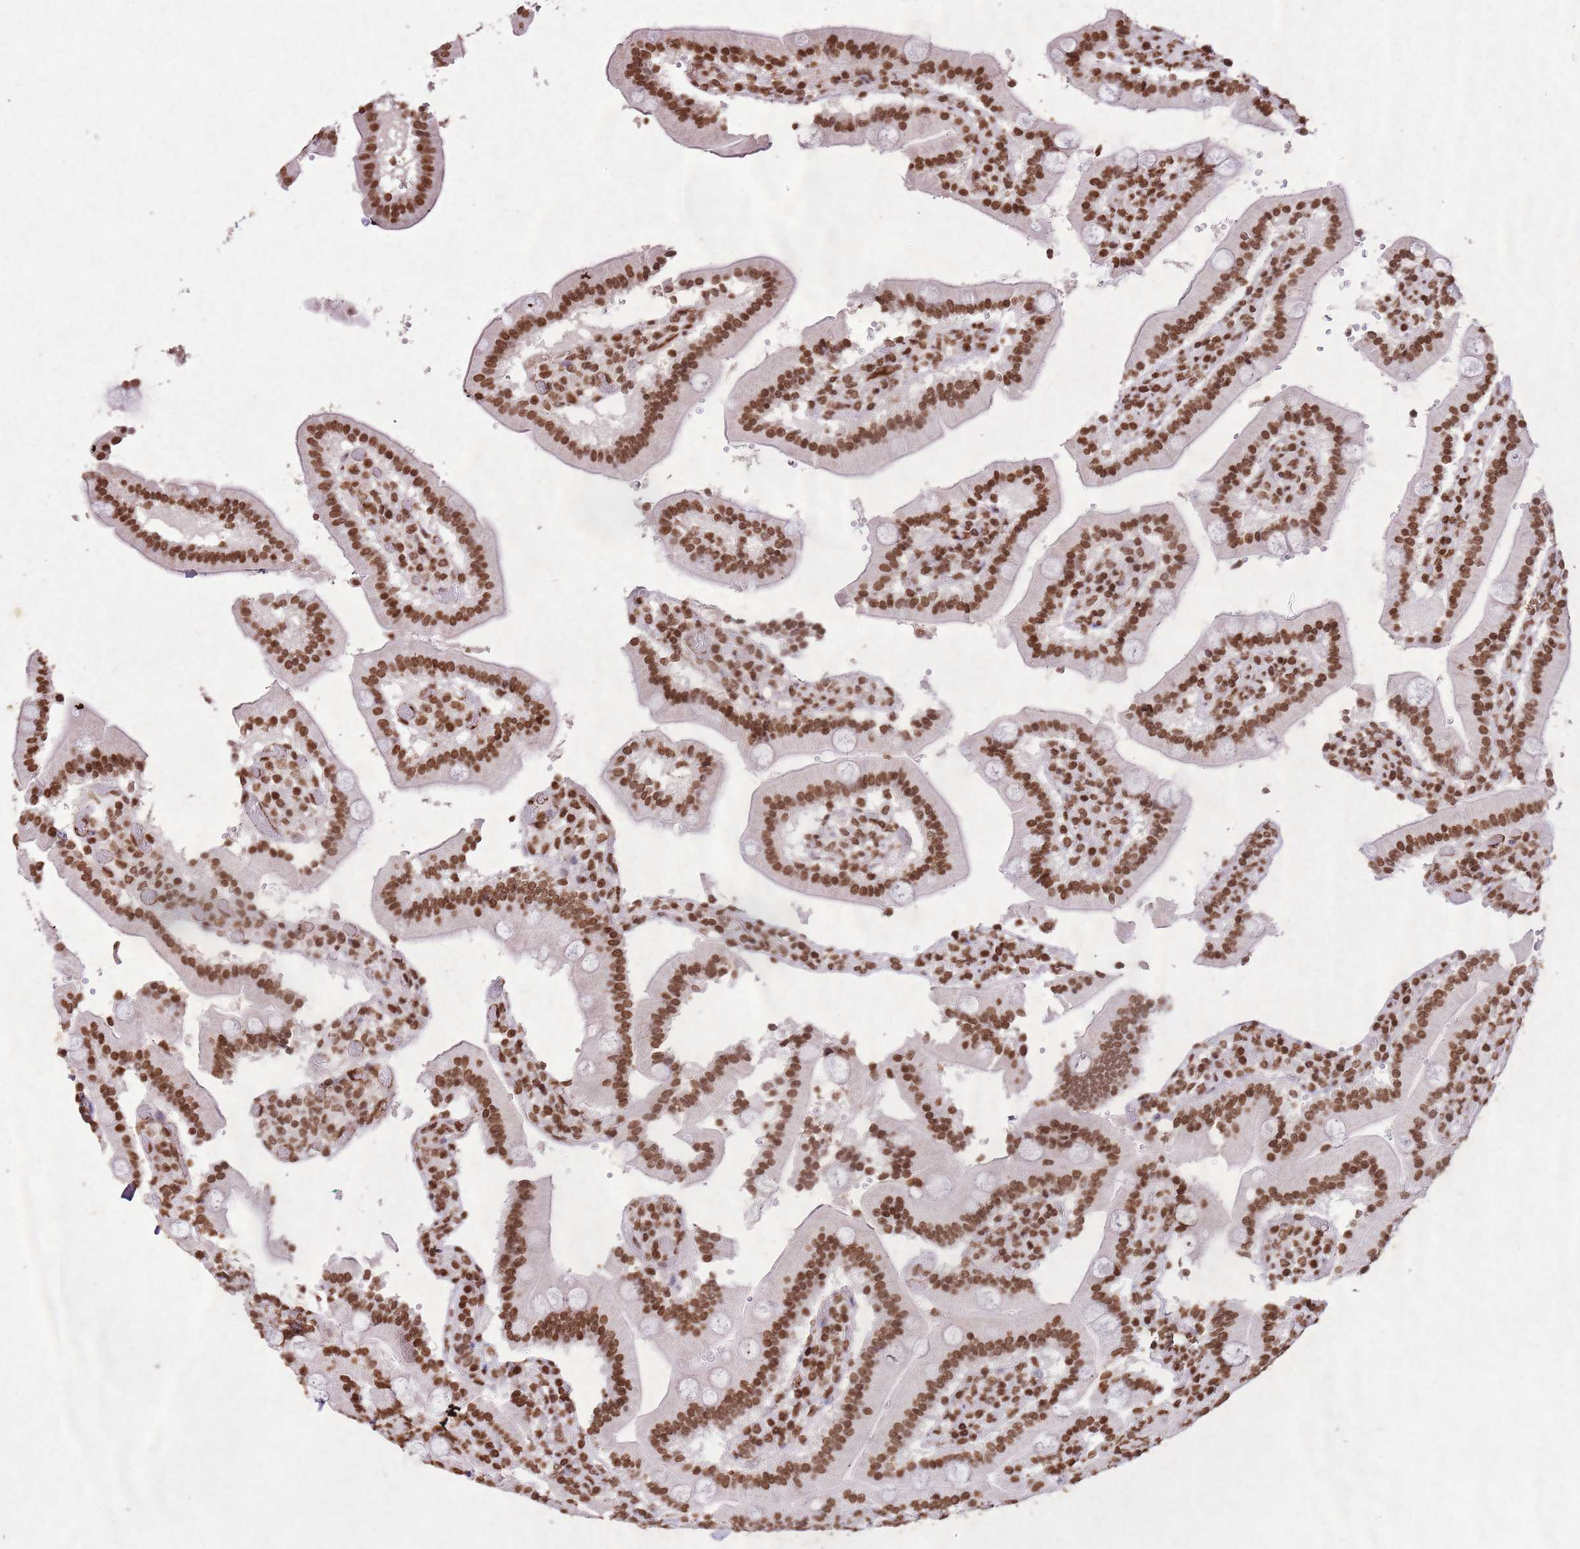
{"staining": {"intensity": "moderate", "quantity": ">75%", "location": "nuclear"}, "tissue": "duodenum", "cell_type": "Glandular cells", "image_type": "normal", "snomed": [{"axis": "morphology", "description": "Normal tissue, NOS"}, {"axis": "topography", "description": "Duodenum"}], "caption": "Benign duodenum reveals moderate nuclear positivity in about >75% of glandular cells, visualized by immunohistochemistry.", "gene": "BMAL1", "patient": {"sex": "female", "age": 62}}